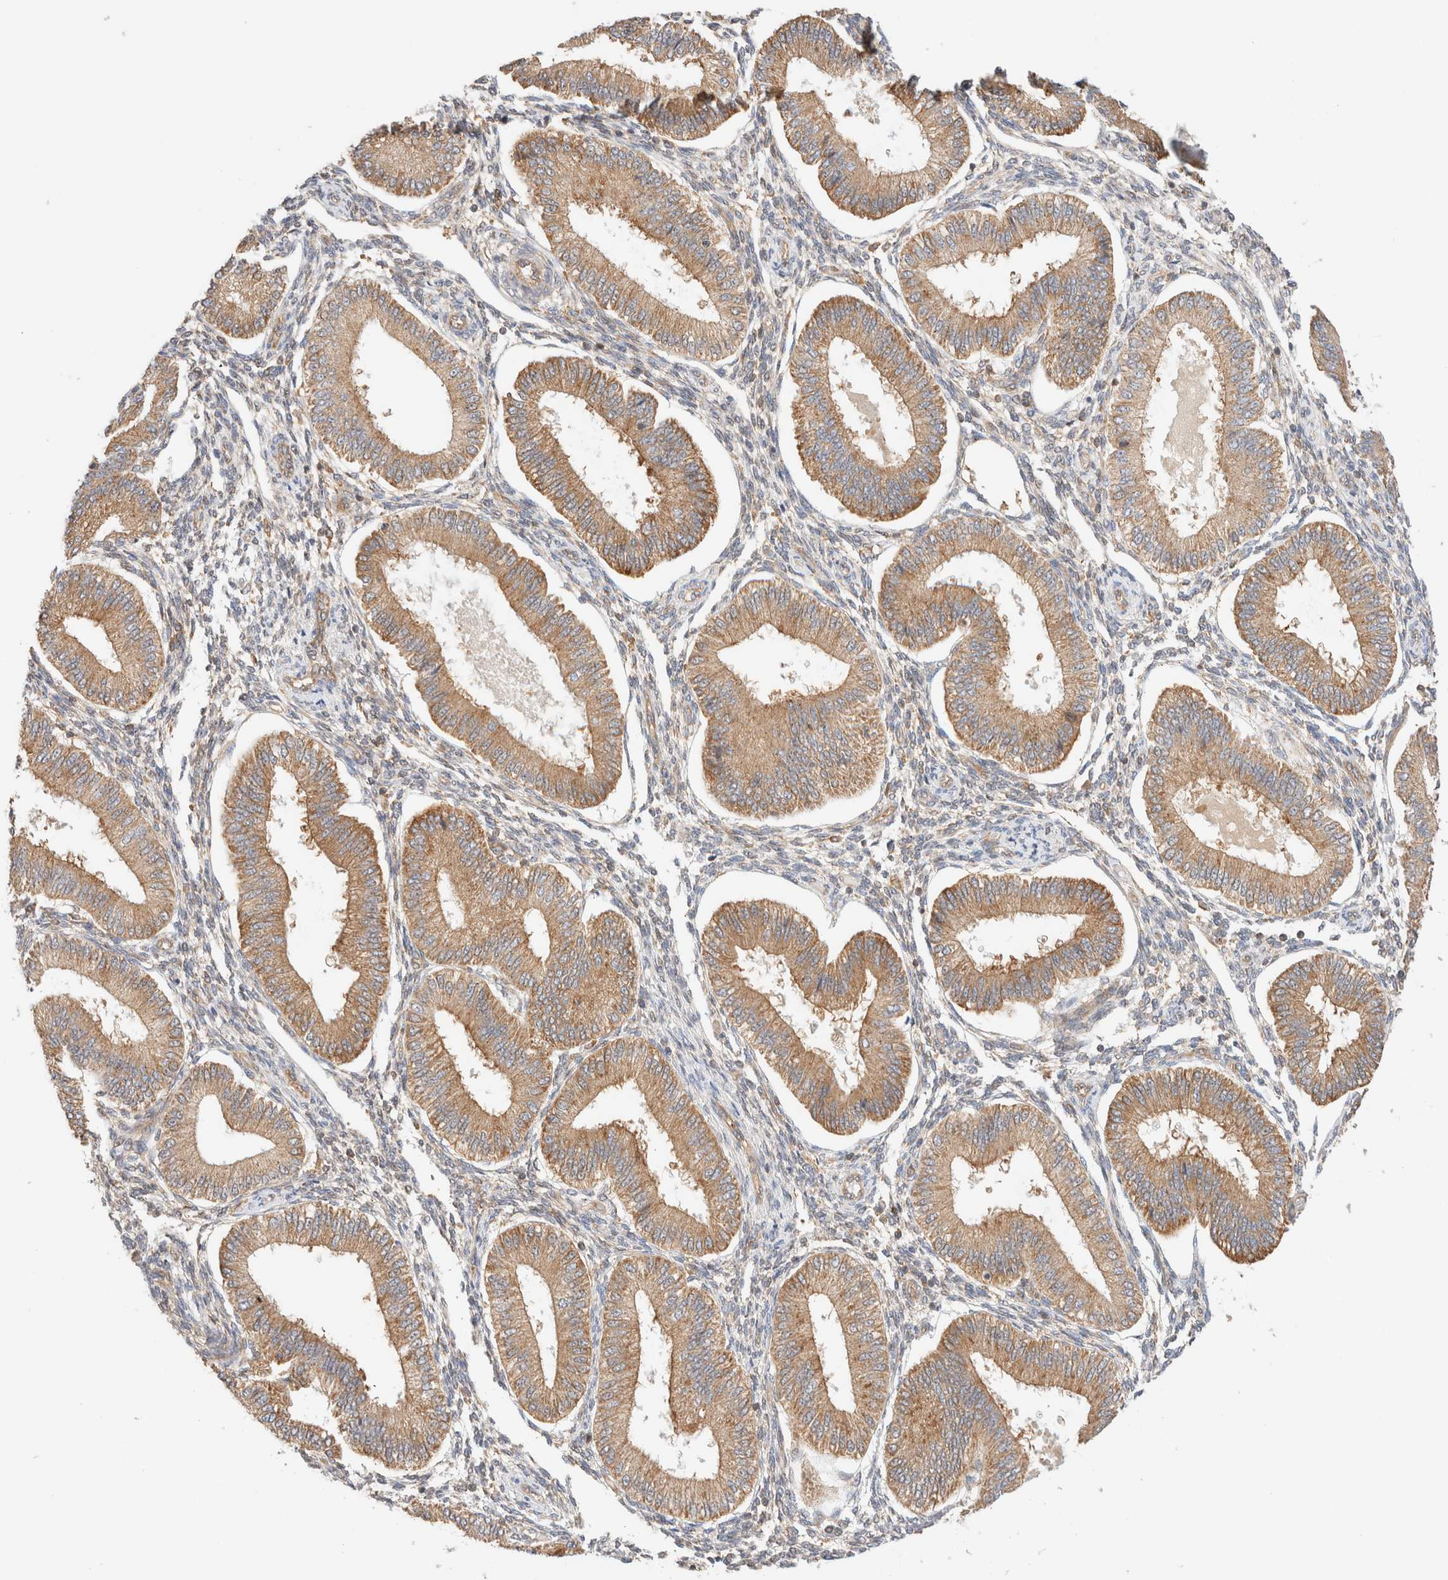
{"staining": {"intensity": "moderate", "quantity": "<25%", "location": "cytoplasmic/membranous"}, "tissue": "endometrium", "cell_type": "Cells in endometrial stroma", "image_type": "normal", "snomed": [{"axis": "morphology", "description": "Normal tissue, NOS"}, {"axis": "topography", "description": "Endometrium"}], "caption": "Immunohistochemistry of unremarkable human endometrium shows low levels of moderate cytoplasmic/membranous expression in approximately <25% of cells in endometrial stroma. The staining was performed using DAB, with brown indicating positive protein expression. Nuclei are stained blue with hematoxylin.", "gene": "RABEP1", "patient": {"sex": "female", "age": 39}}